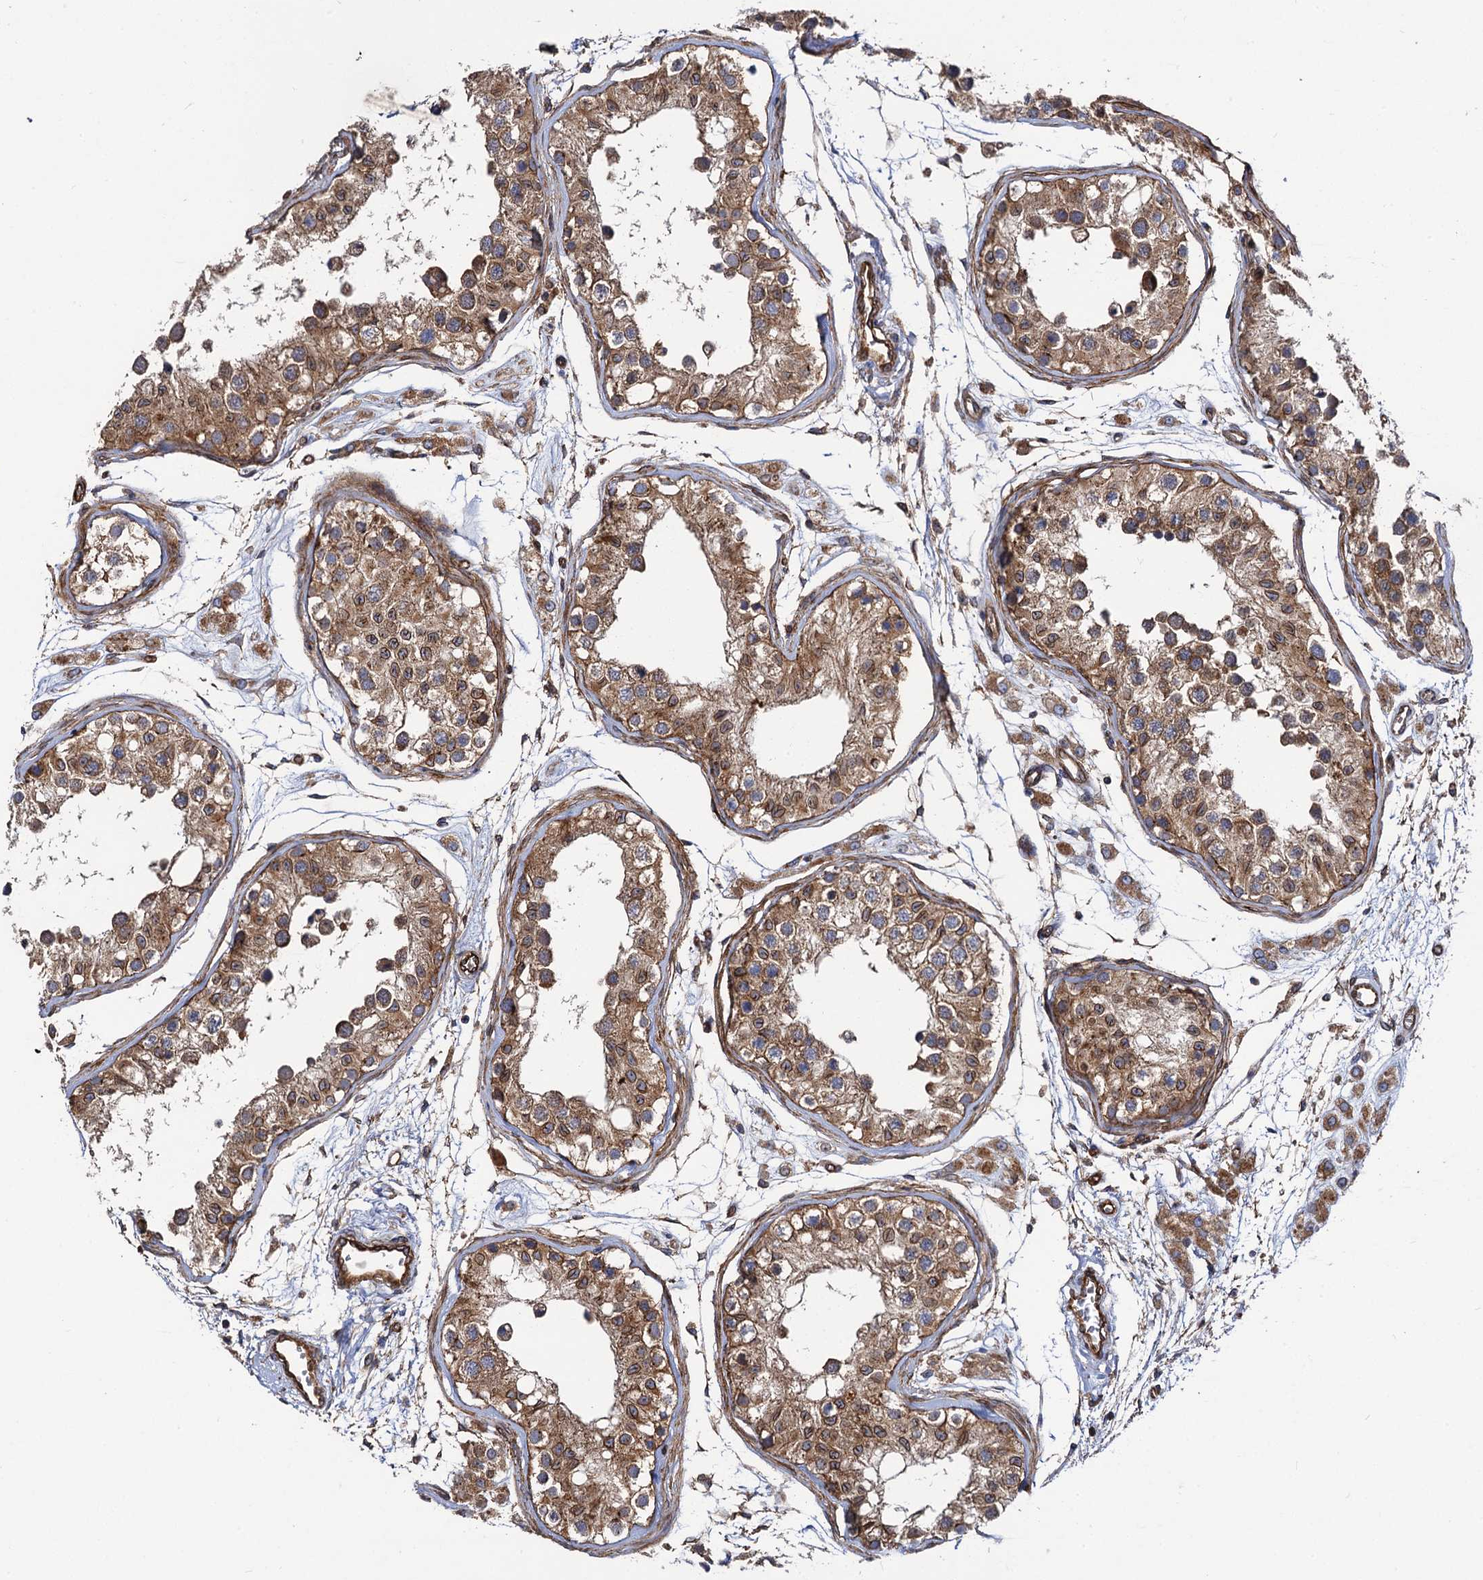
{"staining": {"intensity": "moderate", "quantity": ">75%", "location": "cytoplasmic/membranous"}, "tissue": "testis", "cell_type": "Cells in seminiferous ducts", "image_type": "normal", "snomed": [{"axis": "morphology", "description": "Normal tissue, NOS"}, {"axis": "morphology", "description": "Adenocarcinoma, metastatic, NOS"}, {"axis": "topography", "description": "Testis"}], "caption": "High-magnification brightfield microscopy of normal testis stained with DAB (brown) and counterstained with hematoxylin (blue). cells in seminiferous ducts exhibit moderate cytoplasmic/membranous staining is appreciated in approximately>75% of cells. (brown staining indicates protein expression, while blue staining denotes nuclei).", "gene": "CIP2A", "patient": {"sex": "male", "age": 26}}